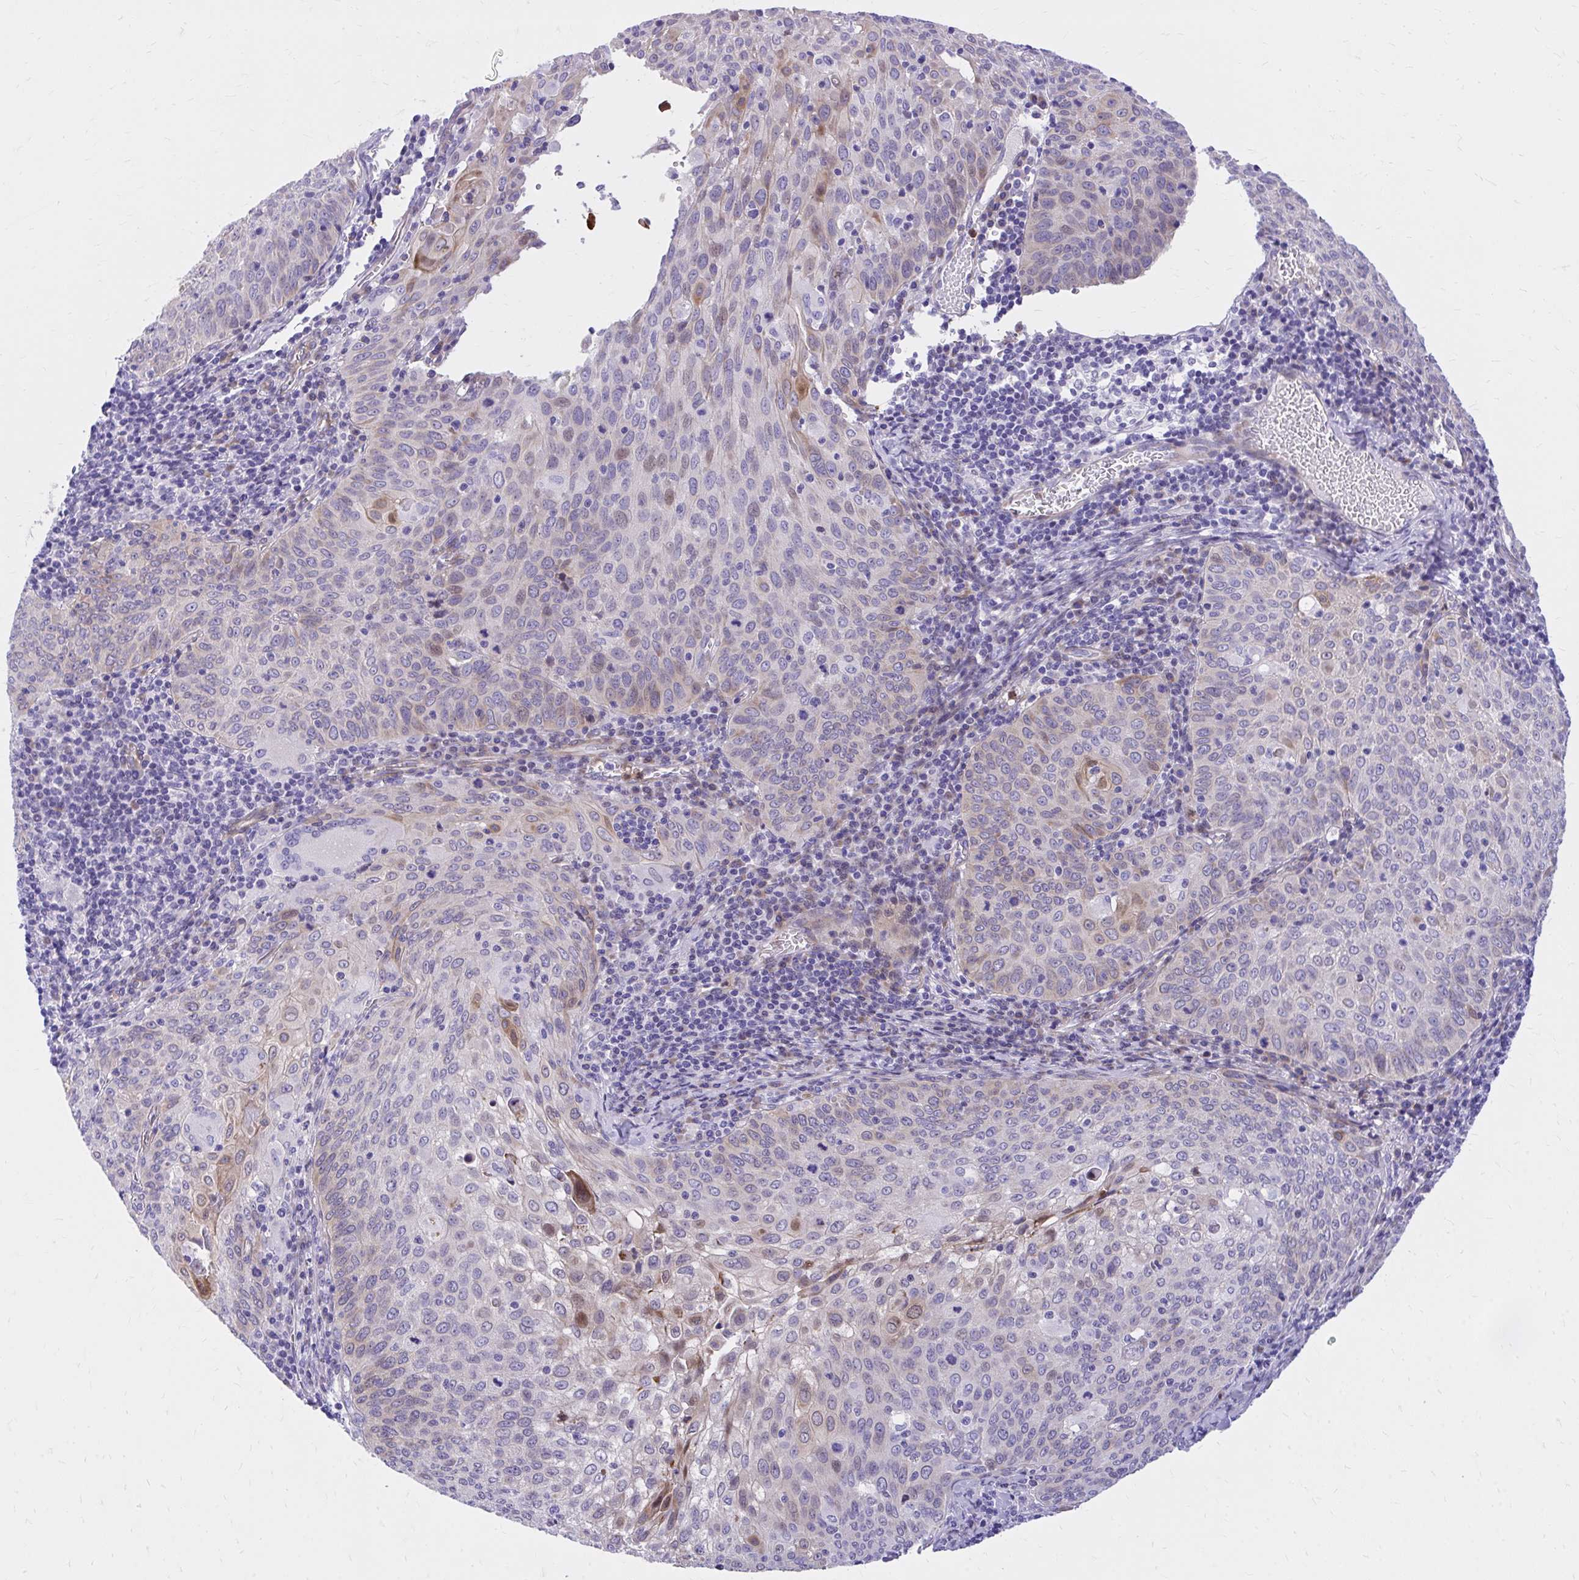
{"staining": {"intensity": "weak", "quantity": "<25%", "location": "cytoplasmic/membranous,nuclear"}, "tissue": "cervical cancer", "cell_type": "Tumor cells", "image_type": "cancer", "snomed": [{"axis": "morphology", "description": "Squamous cell carcinoma, NOS"}, {"axis": "topography", "description": "Cervix"}], "caption": "High magnification brightfield microscopy of squamous cell carcinoma (cervical) stained with DAB (brown) and counterstained with hematoxylin (blue): tumor cells show no significant staining.", "gene": "ADAMTSL1", "patient": {"sex": "female", "age": 65}}